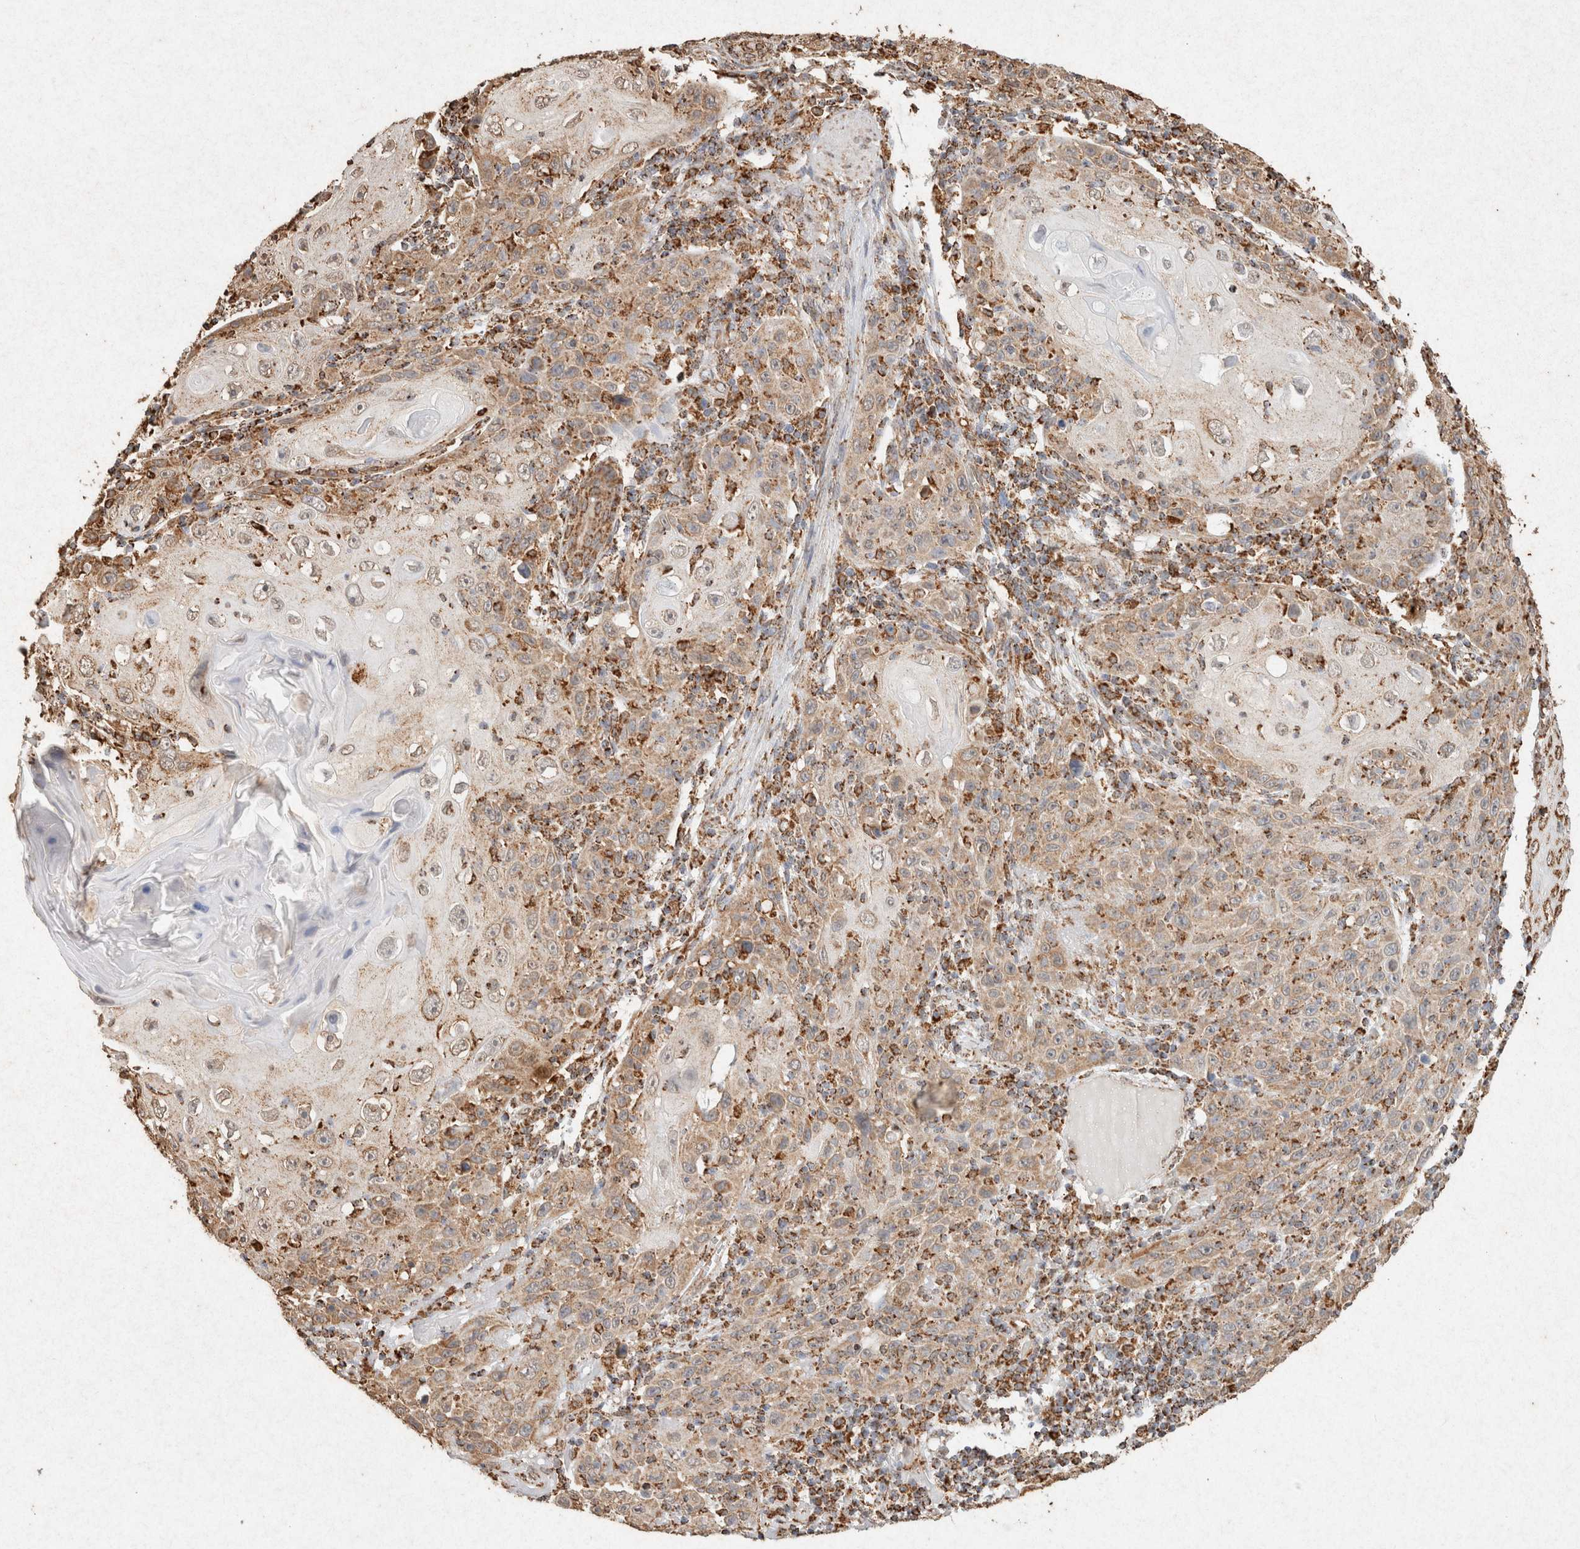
{"staining": {"intensity": "moderate", "quantity": ">75%", "location": "cytoplasmic/membranous"}, "tissue": "skin cancer", "cell_type": "Tumor cells", "image_type": "cancer", "snomed": [{"axis": "morphology", "description": "Squamous cell carcinoma, NOS"}, {"axis": "topography", "description": "Skin"}], "caption": "A brown stain shows moderate cytoplasmic/membranous staining of a protein in human skin cancer tumor cells.", "gene": "SDC2", "patient": {"sex": "female", "age": 88}}